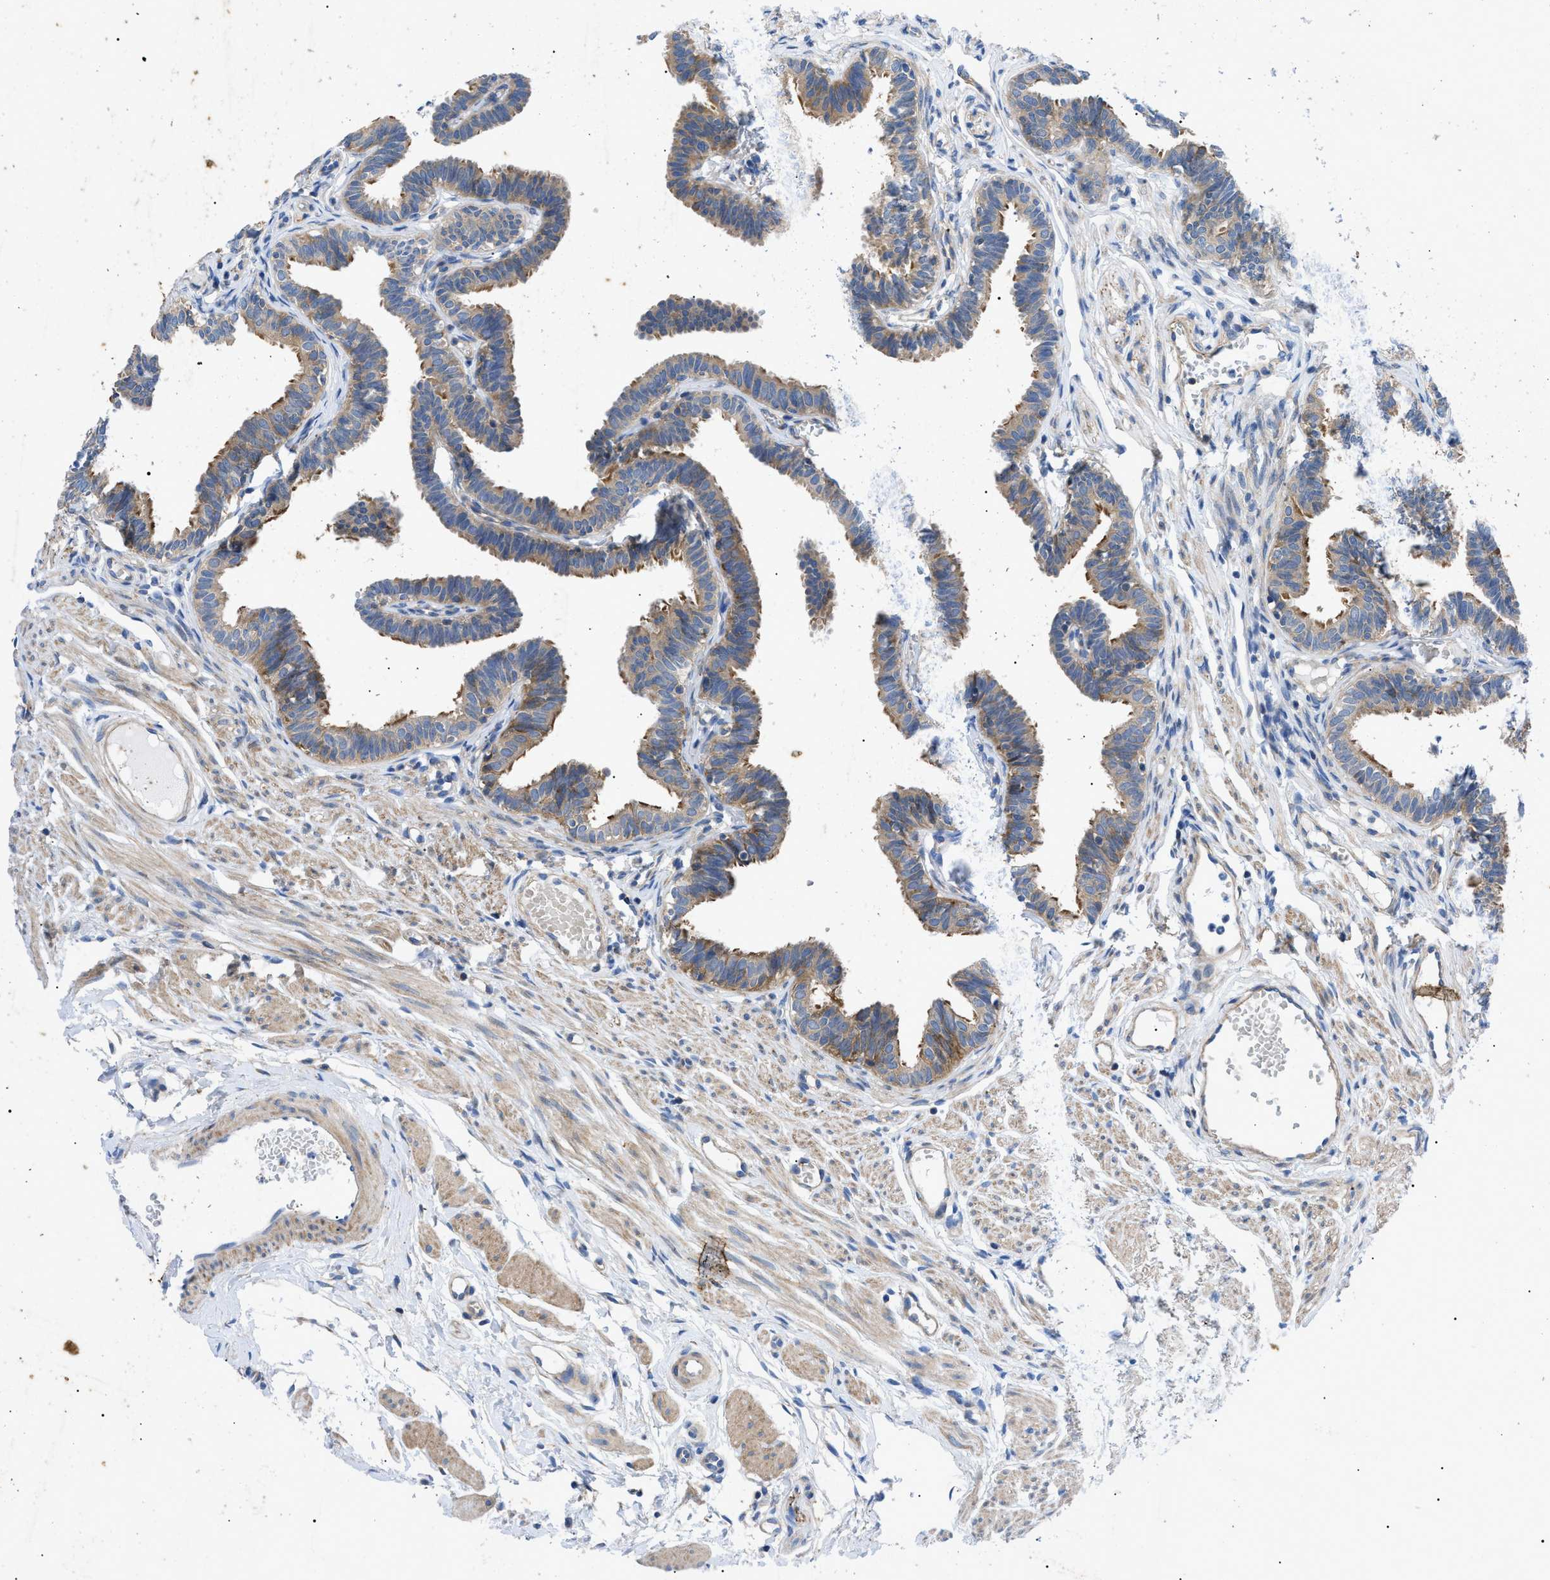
{"staining": {"intensity": "moderate", "quantity": ">75%", "location": "cytoplasmic/membranous"}, "tissue": "fallopian tube", "cell_type": "Glandular cells", "image_type": "normal", "snomed": [{"axis": "morphology", "description": "Normal tissue, NOS"}, {"axis": "topography", "description": "Fallopian tube"}, {"axis": "topography", "description": "Ovary"}], "caption": "This micrograph displays immunohistochemistry (IHC) staining of benign fallopian tube, with medium moderate cytoplasmic/membranous positivity in about >75% of glandular cells.", "gene": "HSPB8", "patient": {"sex": "female", "age": 23}}